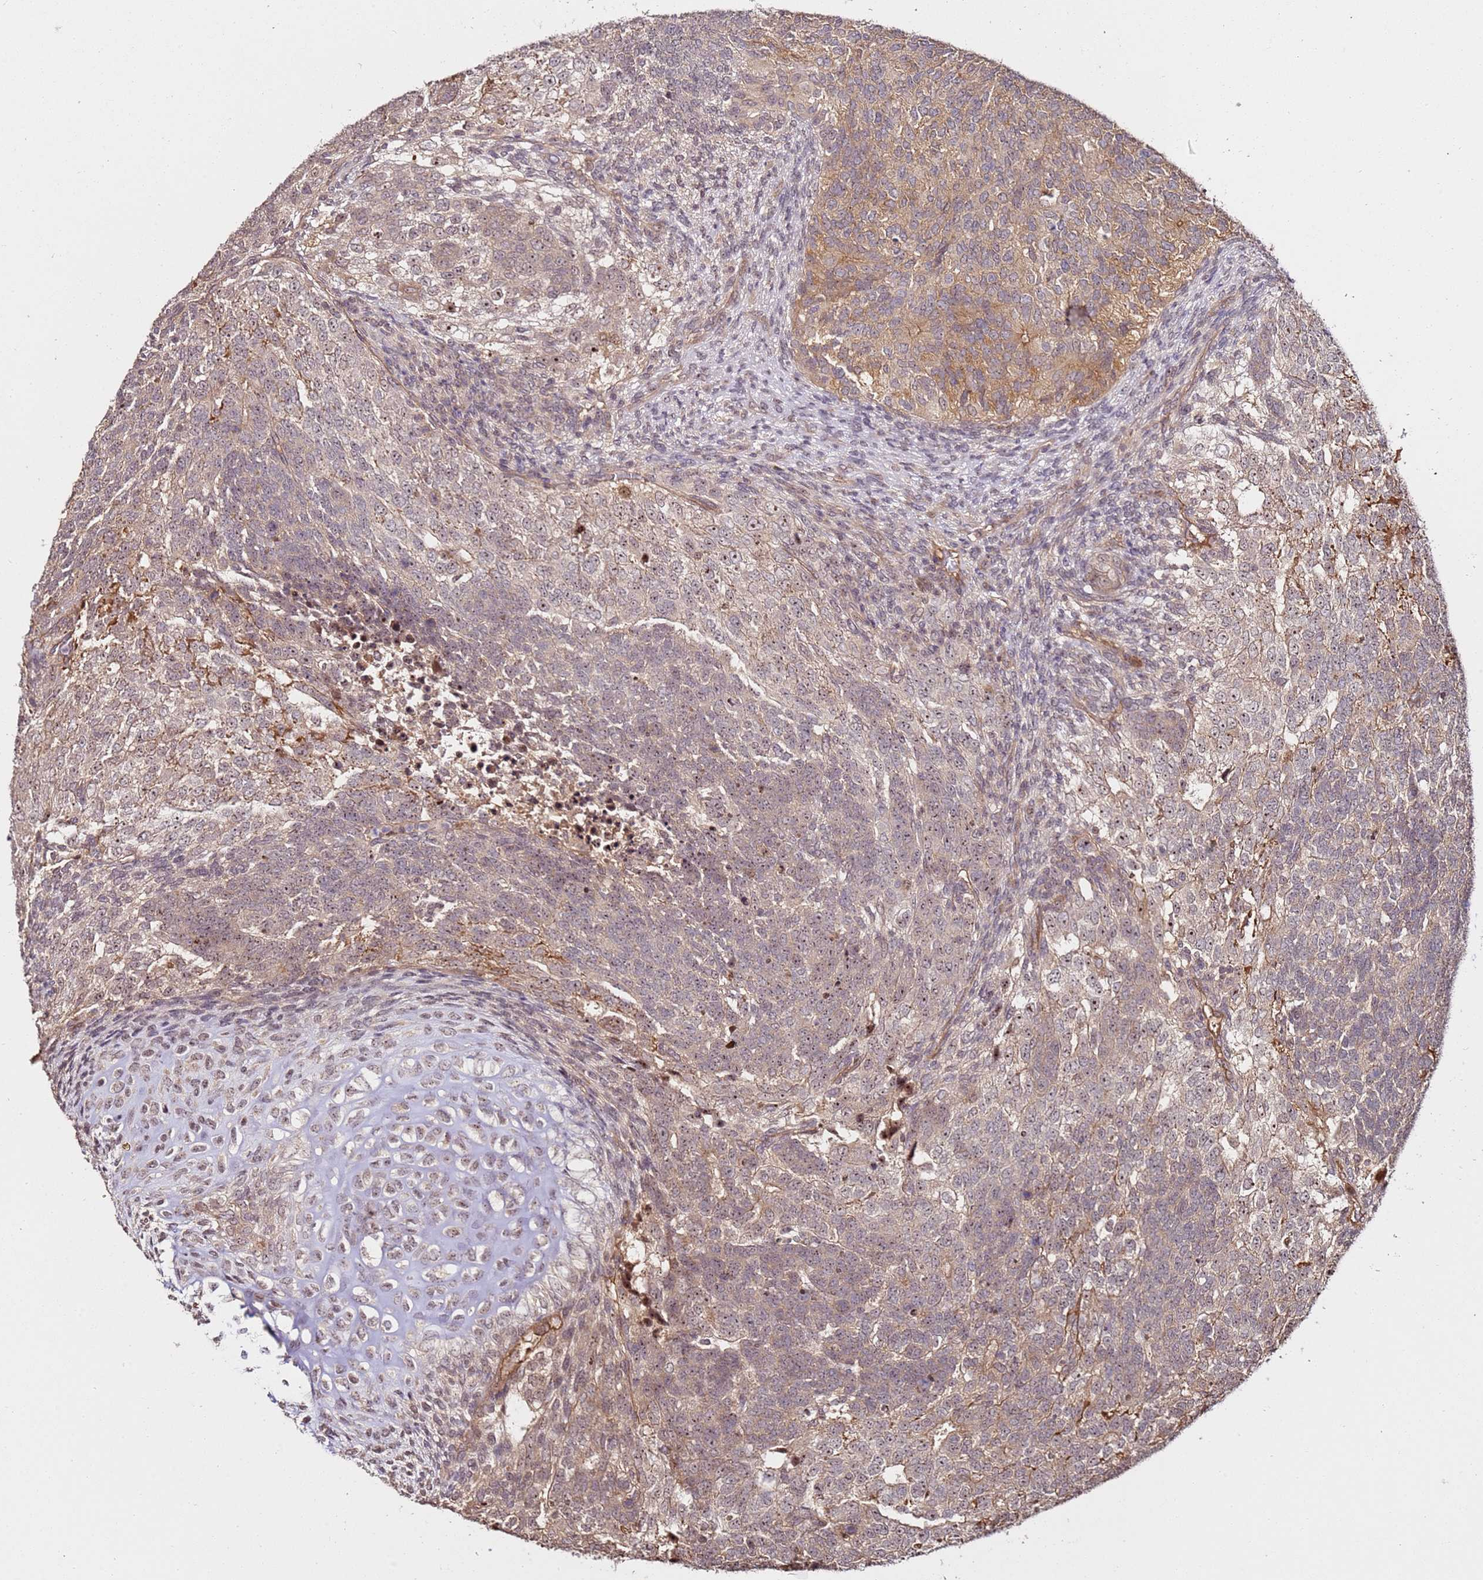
{"staining": {"intensity": "moderate", "quantity": ">75%", "location": "cytoplasmic/membranous,nuclear"}, "tissue": "testis cancer", "cell_type": "Tumor cells", "image_type": "cancer", "snomed": [{"axis": "morphology", "description": "Carcinoma, Embryonal, NOS"}, {"axis": "topography", "description": "Testis"}], "caption": "Protein positivity by immunohistochemistry shows moderate cytoplasmic/membranous and nuclear positivity in approximately >75% of tumor cells in testis cancer.", "gene": "DDX27", "patient": {"sex": "male", "age": 23}}